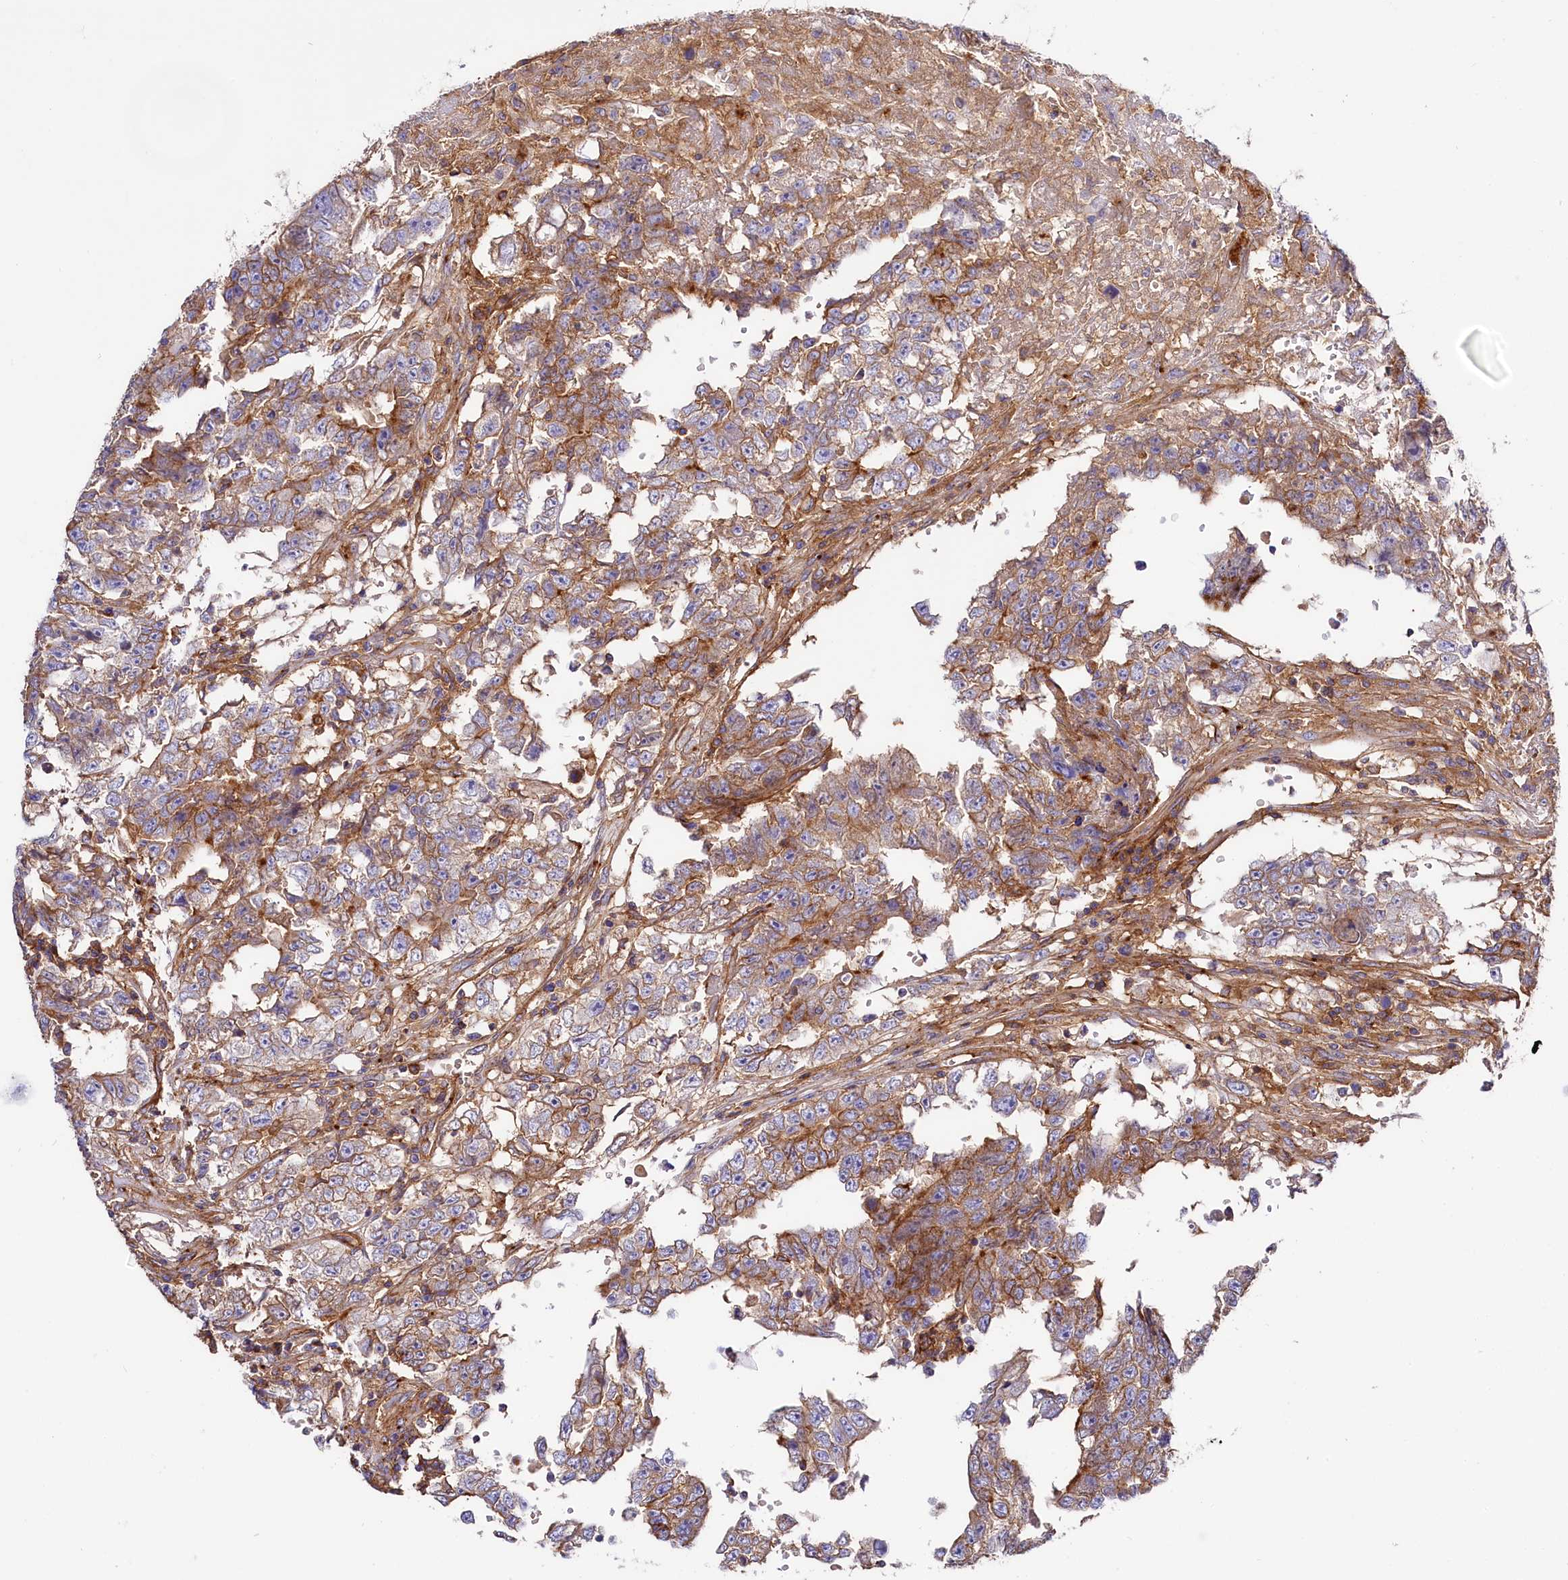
{"staining": {"intensity": "moderate", "quantity": "25%-75%", "location": "cytoplasmic/membranous"}, "tissue": "testis cancer", "cell_type": "Tumor cells", "image_type": "cancer", "snomed": [{"axis": "morphology", "description": "Carcinoma, Embryonal, NOS"}, {"axis": "topography", "description": "Testis"}], "caption": "Testis cancer stained for a protein (brown) shows moderate cytoplasmic/membranous positive positivity in about 25%-75% of tumor cells.", "gene": "ANO6", "patient": {"sex": "male", "age": 25}}